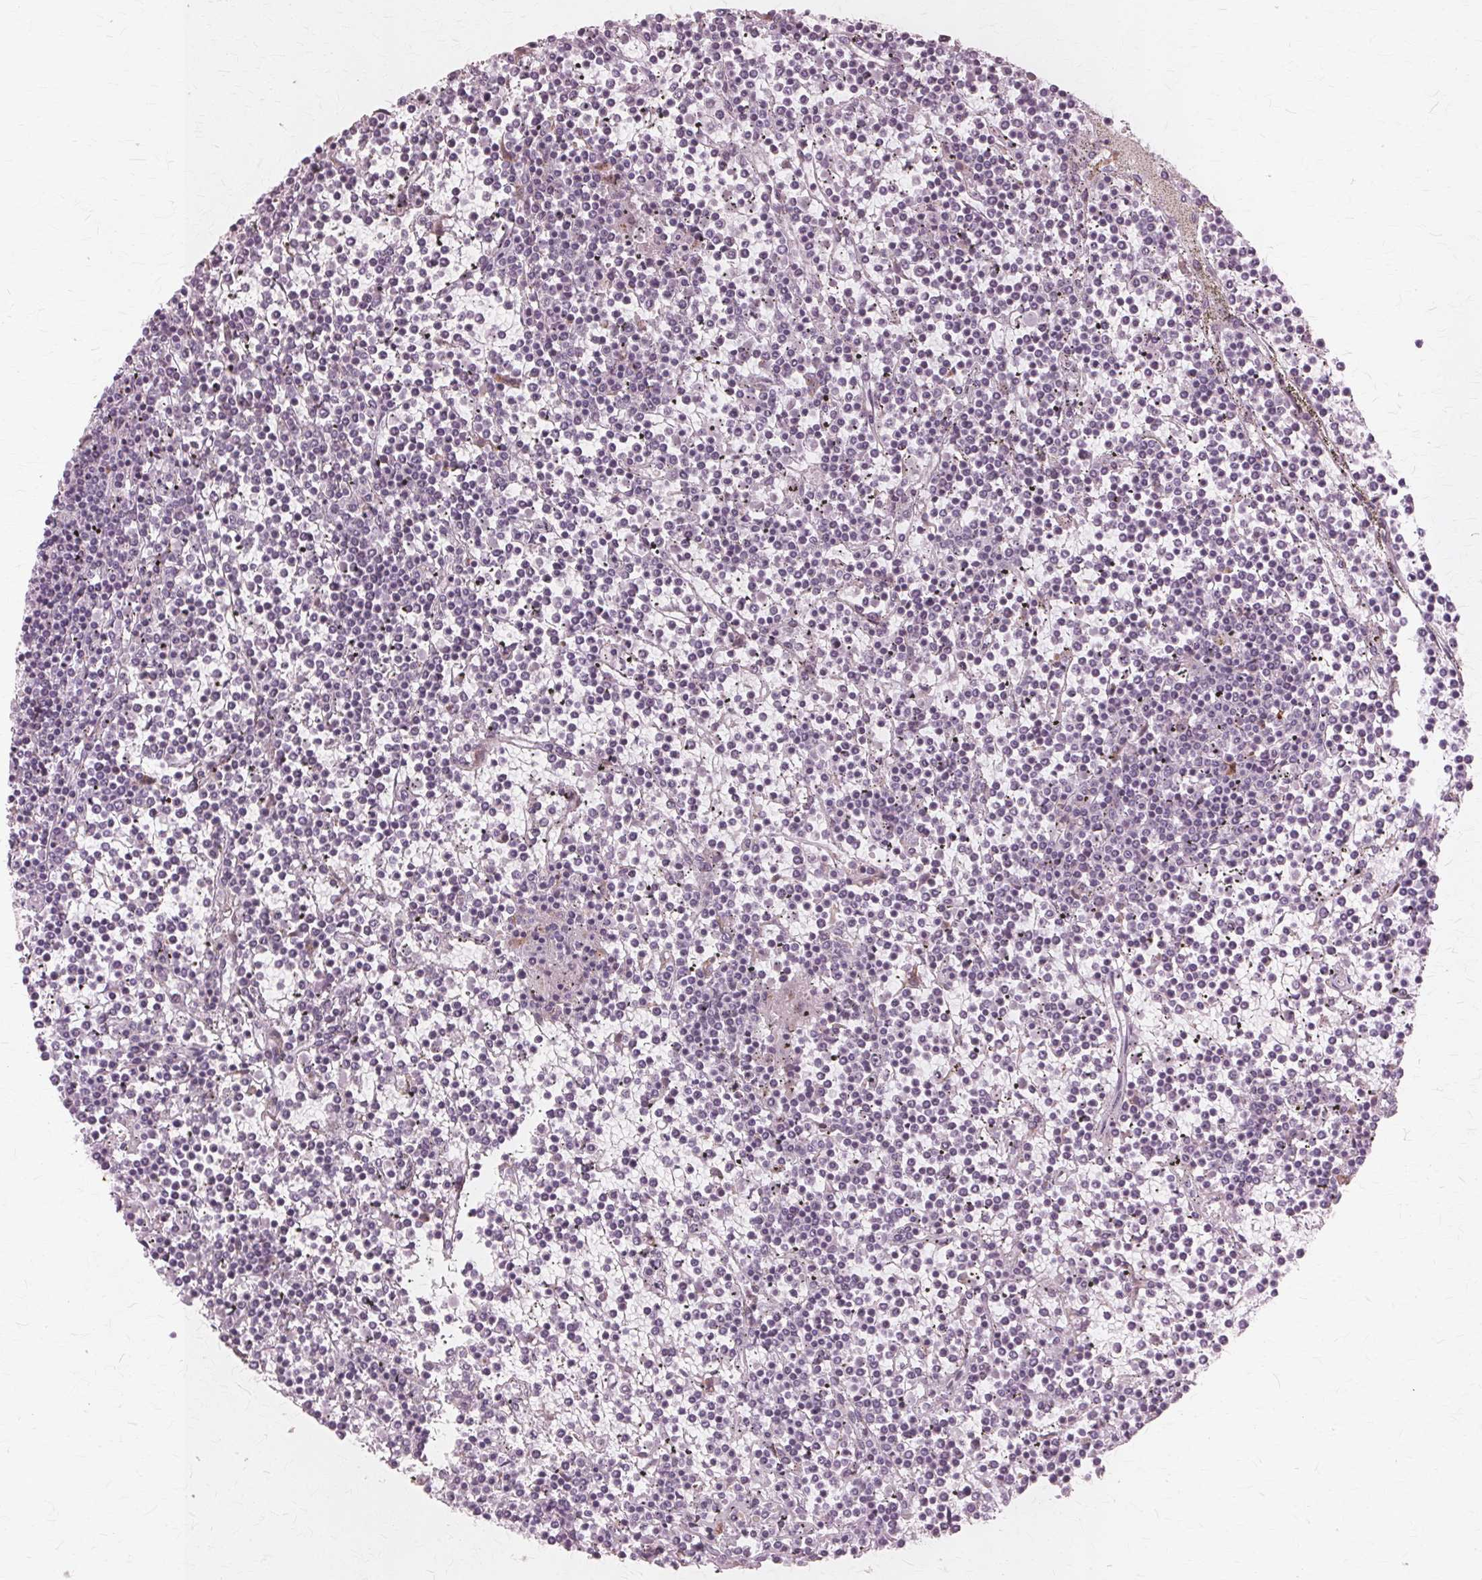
{"staining": {"intensity": "negative", "quantity": "none", "location": "none"}, "tissue": "lymphoma", "cell_type": "Tumor cells", "image_type": "cancer", "snomed": [{"axis": "morphology", "description": "Malignant lymphoma, non-Hodgkin's type, Low grade"}, {"axis": "topography", "description": "Spleen"}], "caption": "High magnification brightfield microscopy of lymphoma stained with DAB (brown) and counterstained with hematoxylin (blue): tumor cells show no significant staining.", "gene": "DNASE2", "patient": {"sex": "female", "age": 19}}